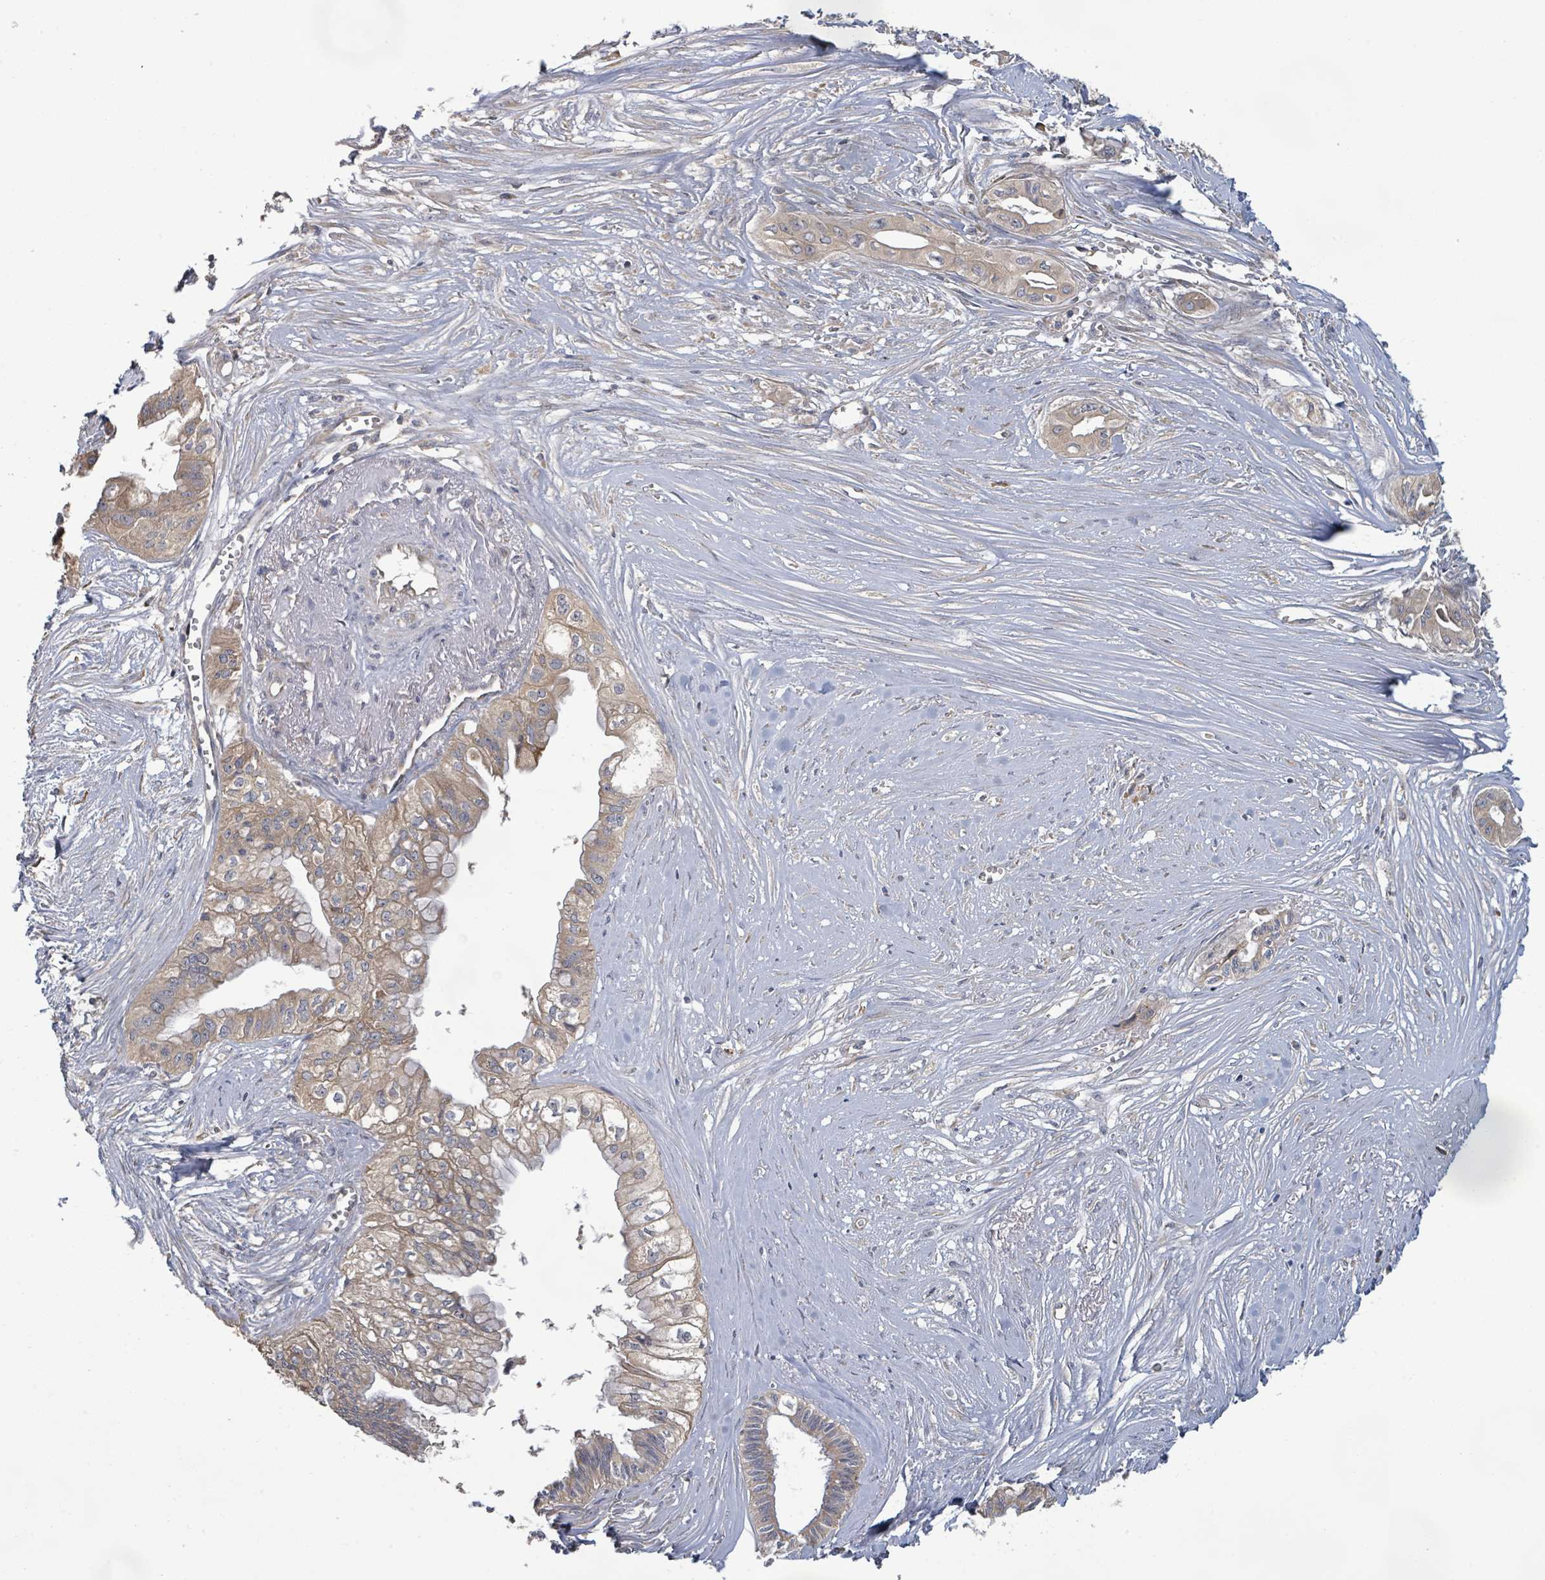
{"staining": {"intensity": "weak", "quantity": "25%-75%", "location": "cytoplasmic/membranous"}, "tissue": "pancreatic cancer", "cell_type": "Tumor cells", "image_type": "cancer", "snomed": [{"axis": "morphology", "description": "Adenocarcinoma, NOS"}, {"axis": "topography", "description": "Pancreas"}], "caption": "Brown immunohistochemical staining in pancreatic adenocarcinoma displays weak cytoplasmic/membranous positivity in about 25%-75% of tumor cells.", "gene": "KCNS2", "patient": {"sex": "male", "age": 71}}